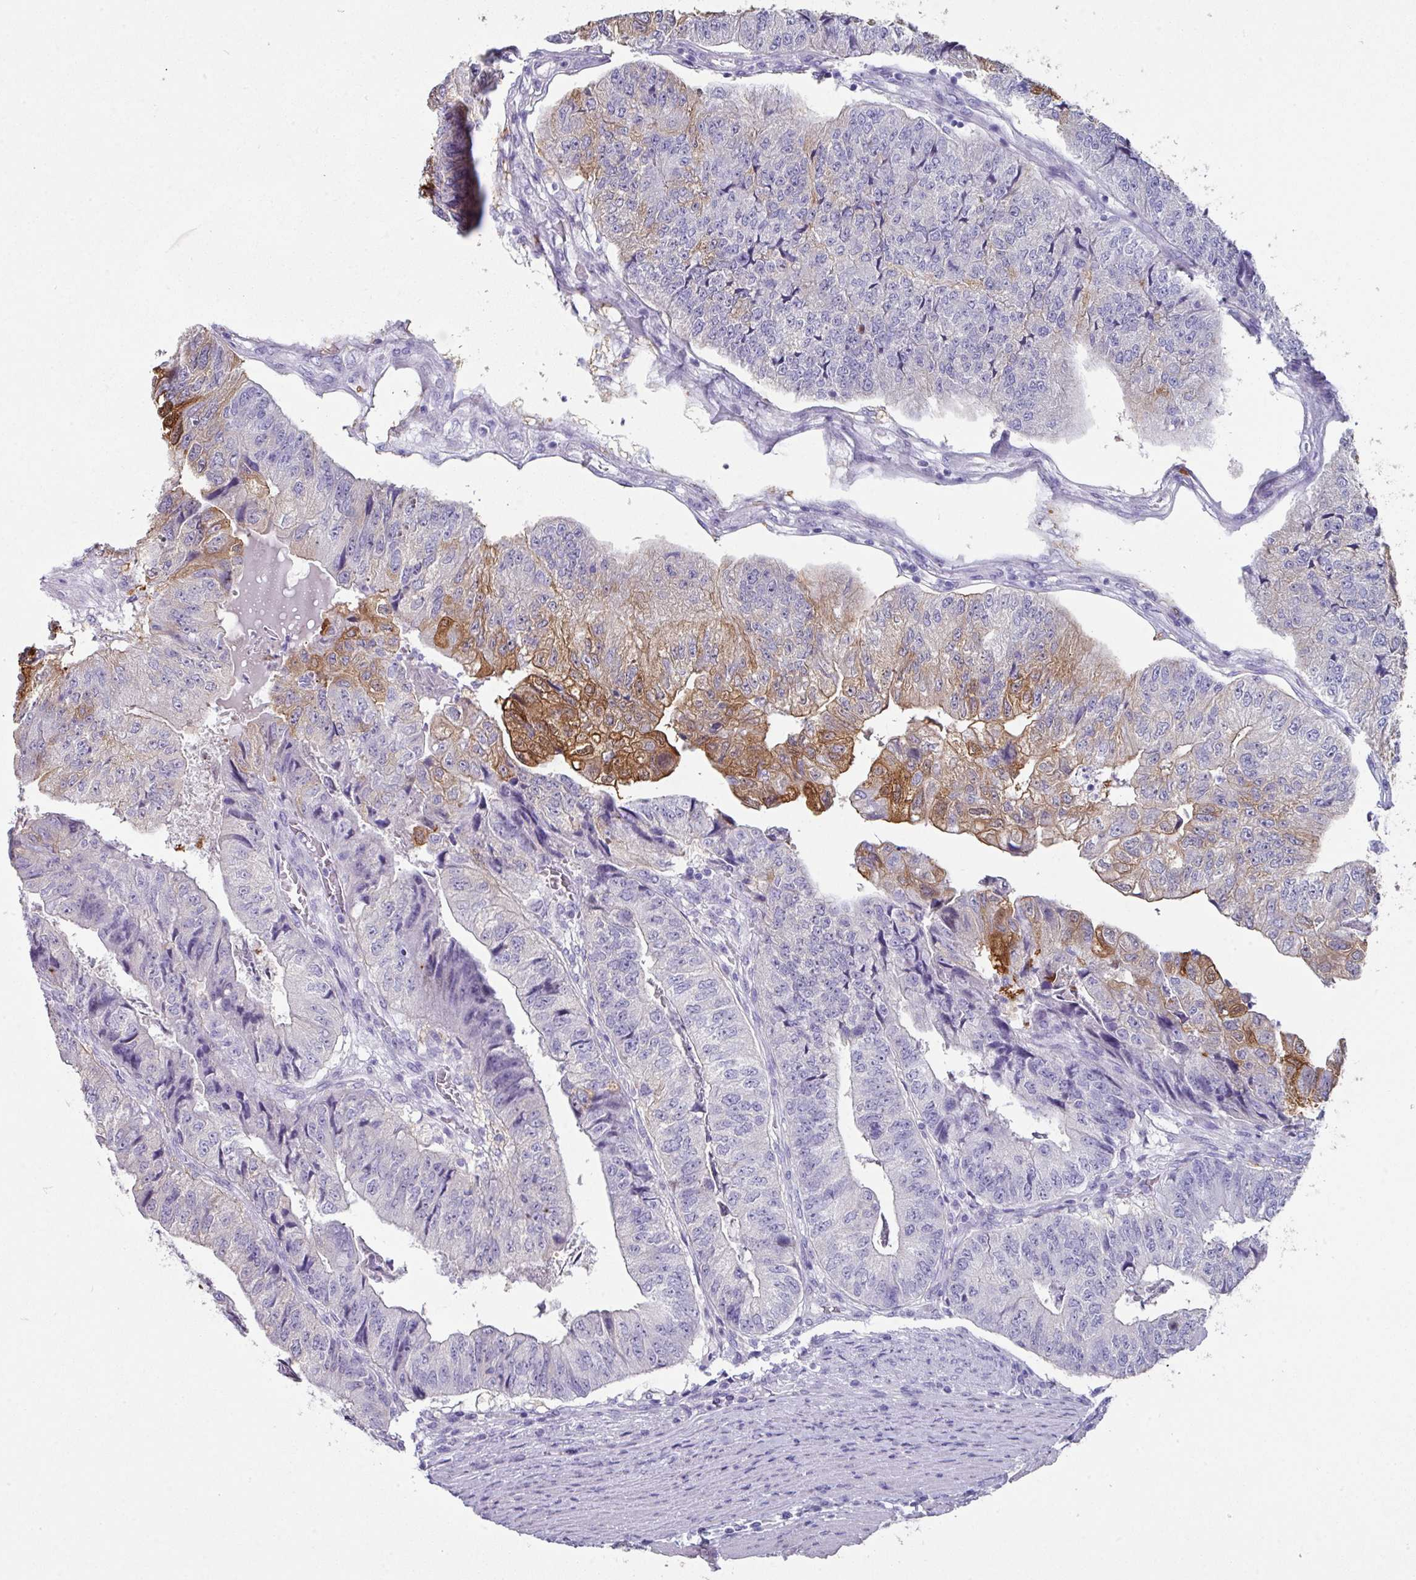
{"staining": {"intensity": "moderate", "quantity": "<25%", "location": "cytoplasmic/membranous"}, "tissue": "colorectal cancer", "cell_type": "Tumor cells", "image_type": "cancer", "snomed": [{"axis": "morphology", "description": "Adenocarcinoma, NOS"}, {"axis": "topography", "description": "Colon"}], "caption": "This is a micrograph of IHC staining of colorectal adenocarcinoma, which shows moderate positivity in the cytoplasmic/membranous of tumor cells.", "gene": "PEX10", "patient": {"sex": "female", "age": 67}}